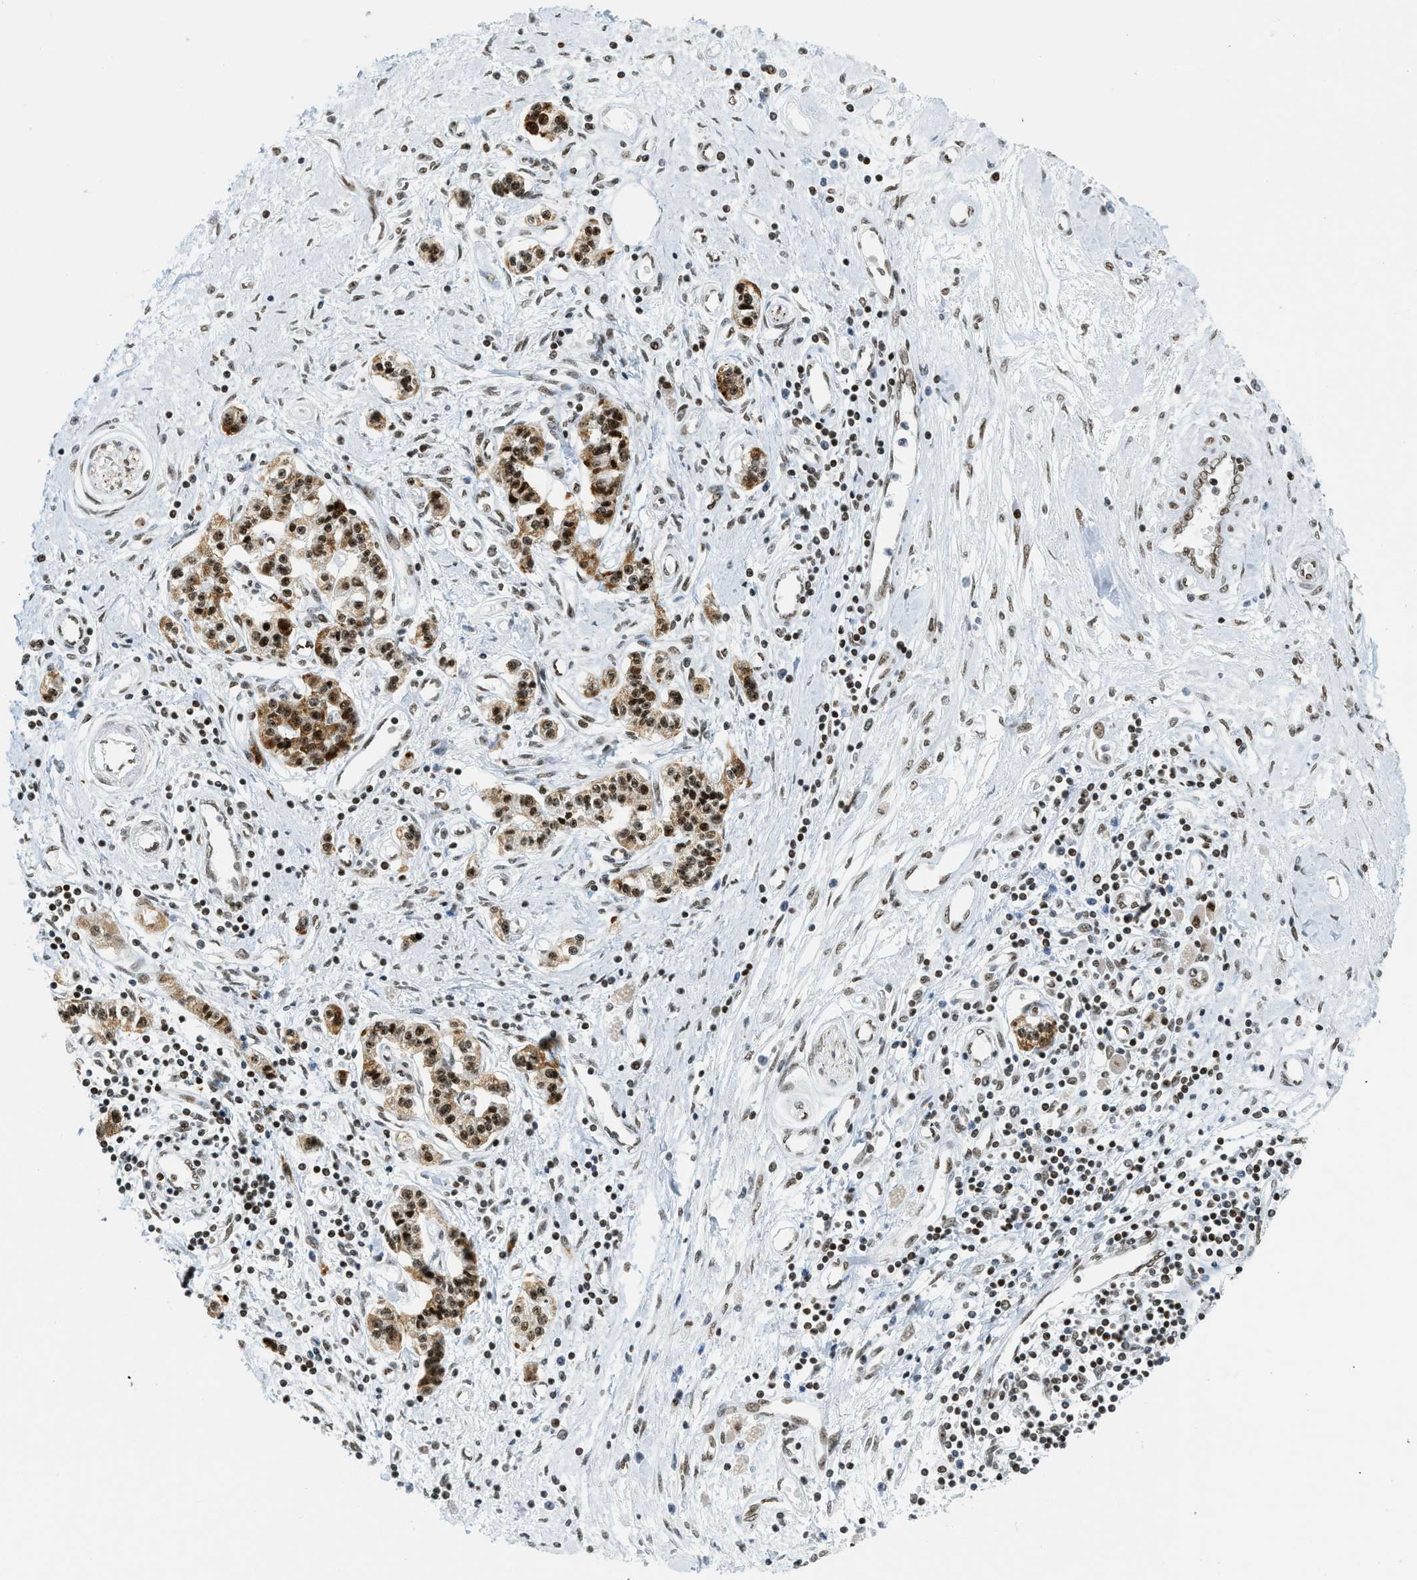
{"staining": {"intensity": "strong", "quantity": ">75%", "location": "cytoplasmic/membranous,nuclear"}, "tissue": "pancreatic cancer", "cell_type": "Tumor cells", "image_type": "cancer", "snomed": [{"axis": "morphology", "description": "Adenocarcinoma, NOS"}, {"axis": "topography", "description": "Pancreas"}], "caption": "This image reveals immunohistochemistry (IHC) staining of human pancreatic adenocarcinoma, with high strong cytoplasmic/membranous and nuclear positivity in approximately >75% of tumor cells.", "gene": "URB1", "patient": {"sex": "female", "age": 77}}